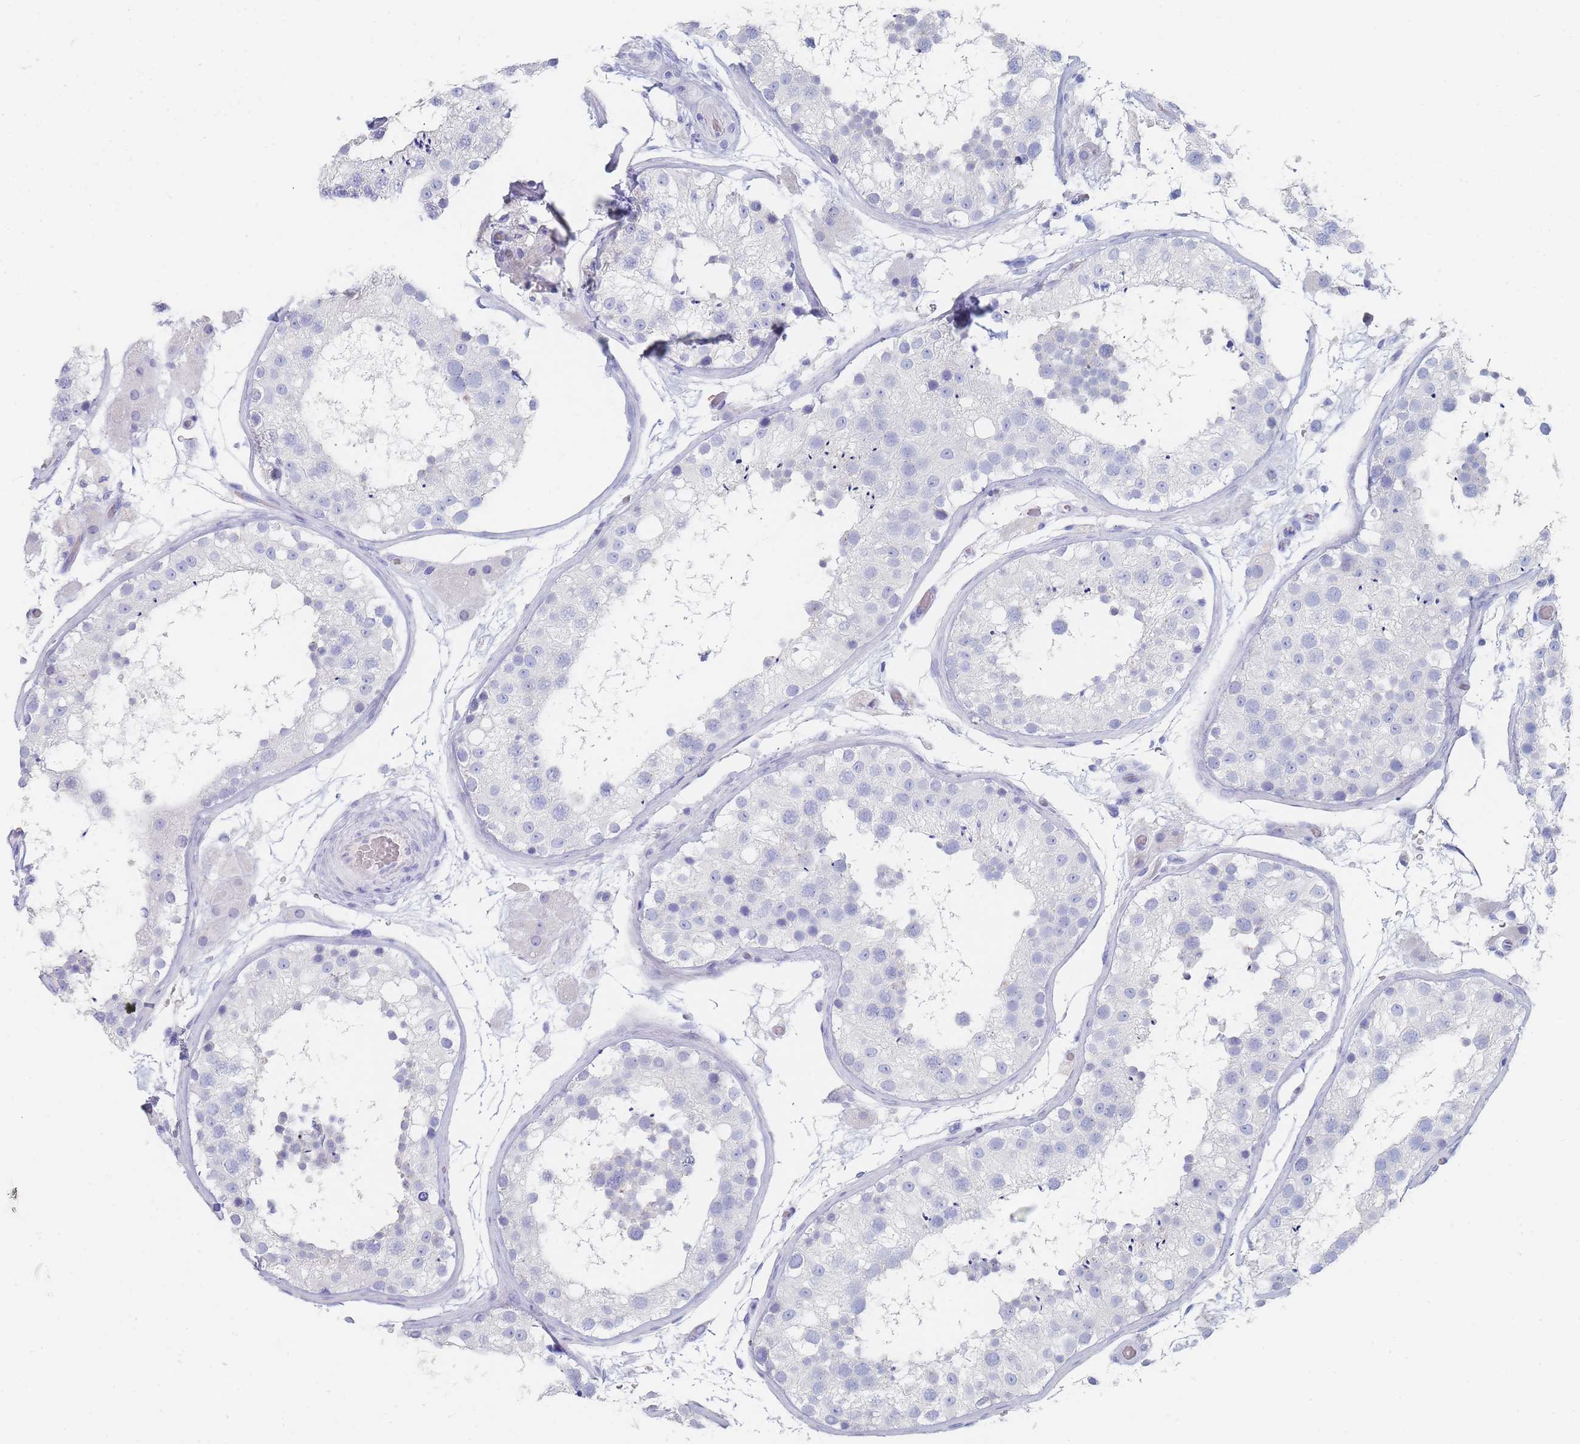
{"staining": {"intensity": "negative", "quantity": "none", "location": "none"}, "tissue": "testis", "cell_type": "Cells in seminiferous ducts", "image_type": "normal", "snomed": [{"axis": "morphology", "description": "Normal tissue, NOS"}, {"axis": "topography", "description": "Testis"}], "caption": "The image demonstrates no significant expression in cells in seminiferous ducts of testis.", "gene": "SLC25A35", "patient": {"sex": "male", "age": 26}}